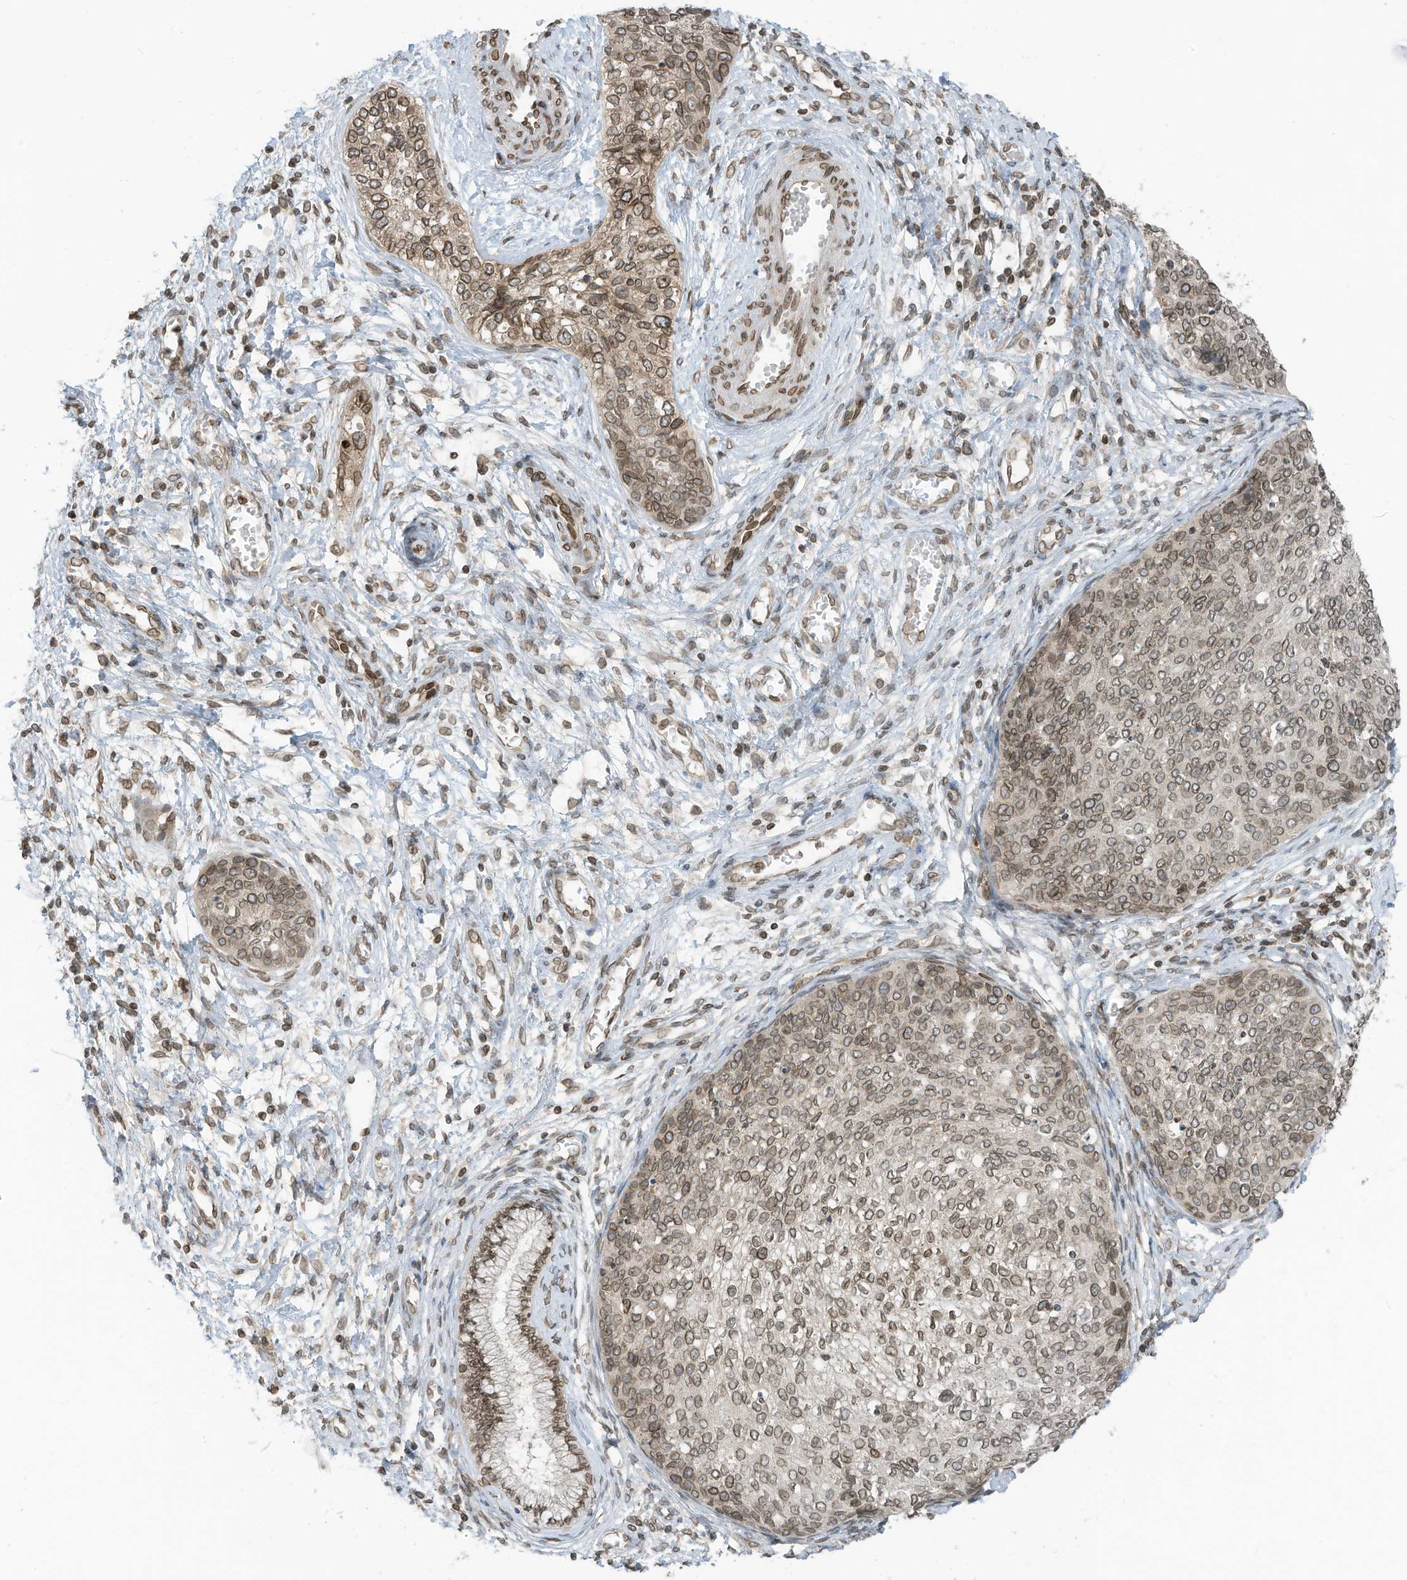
{"staining": {"intensity": "moderate", "quantity": ">75%", "location": "cytoplasmic/membranous,nuclear"}, "tissue": "cervical cancer", "cell_type": "Tumor cells", "image_type": "cancer", "snomed": [{"axis": "morphology", "description": "Squamous cell carcinoma, NOS"}, {"axis": "topography", "description": "Cervix"}], "caption": "Immunohistochemistry (DAB (3,3'-diaminobenzidine)) staining of cervical cancer (squamous cell carcinoma) displays moderate cytoplasmic/membranous and nuclear protein positivity in about >75% of tumor cells.", "gene": "RABL3", "patient": {"sex": "female", "age": 37}}